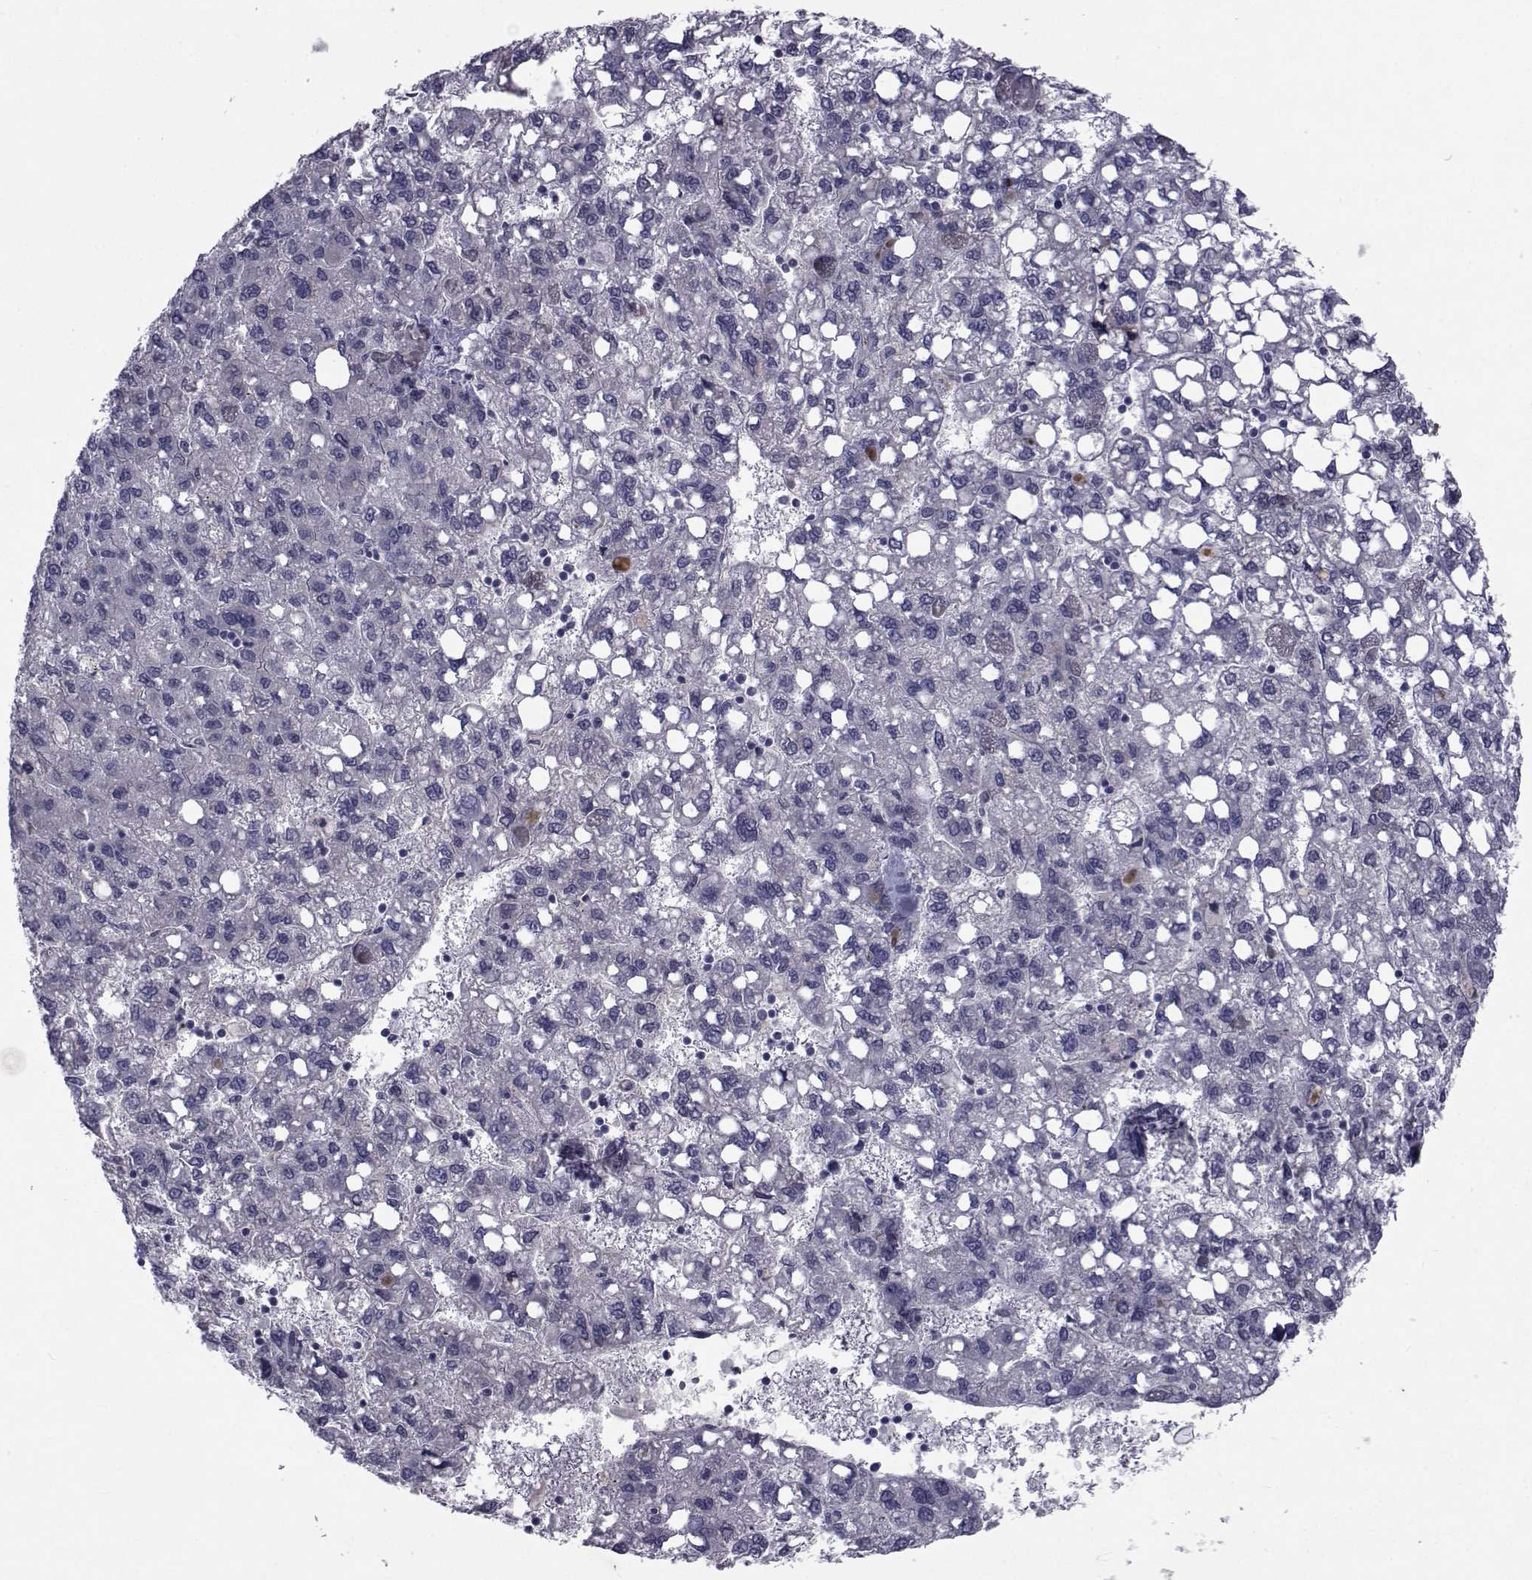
{"staining": {"intensity": "negative", "quantity": "none", "location": "none"}, "tissue": "liver cancer", "cell_type": "Tumor cells", "image_type": "cancer", "snomed": [{"axis": "morphology", "description": "Carcinoma, Hepatocellular, NOS"}, {"axis": "topography", "description": "Liver"}], "caption": "The immunohistochemistry micrograph has no significant expression in tumor cells of hepatocellular carcinoma (liver) tissue. (Stains: DAB (3,3'-diaminobenzidine) immunohistochemistry (IHC) with hematoxylin counter stain, Microscopy: brightfield microscopy at high magnification).", "gene": "PAX2", "patient": {"sex": "female", "age": 82}}